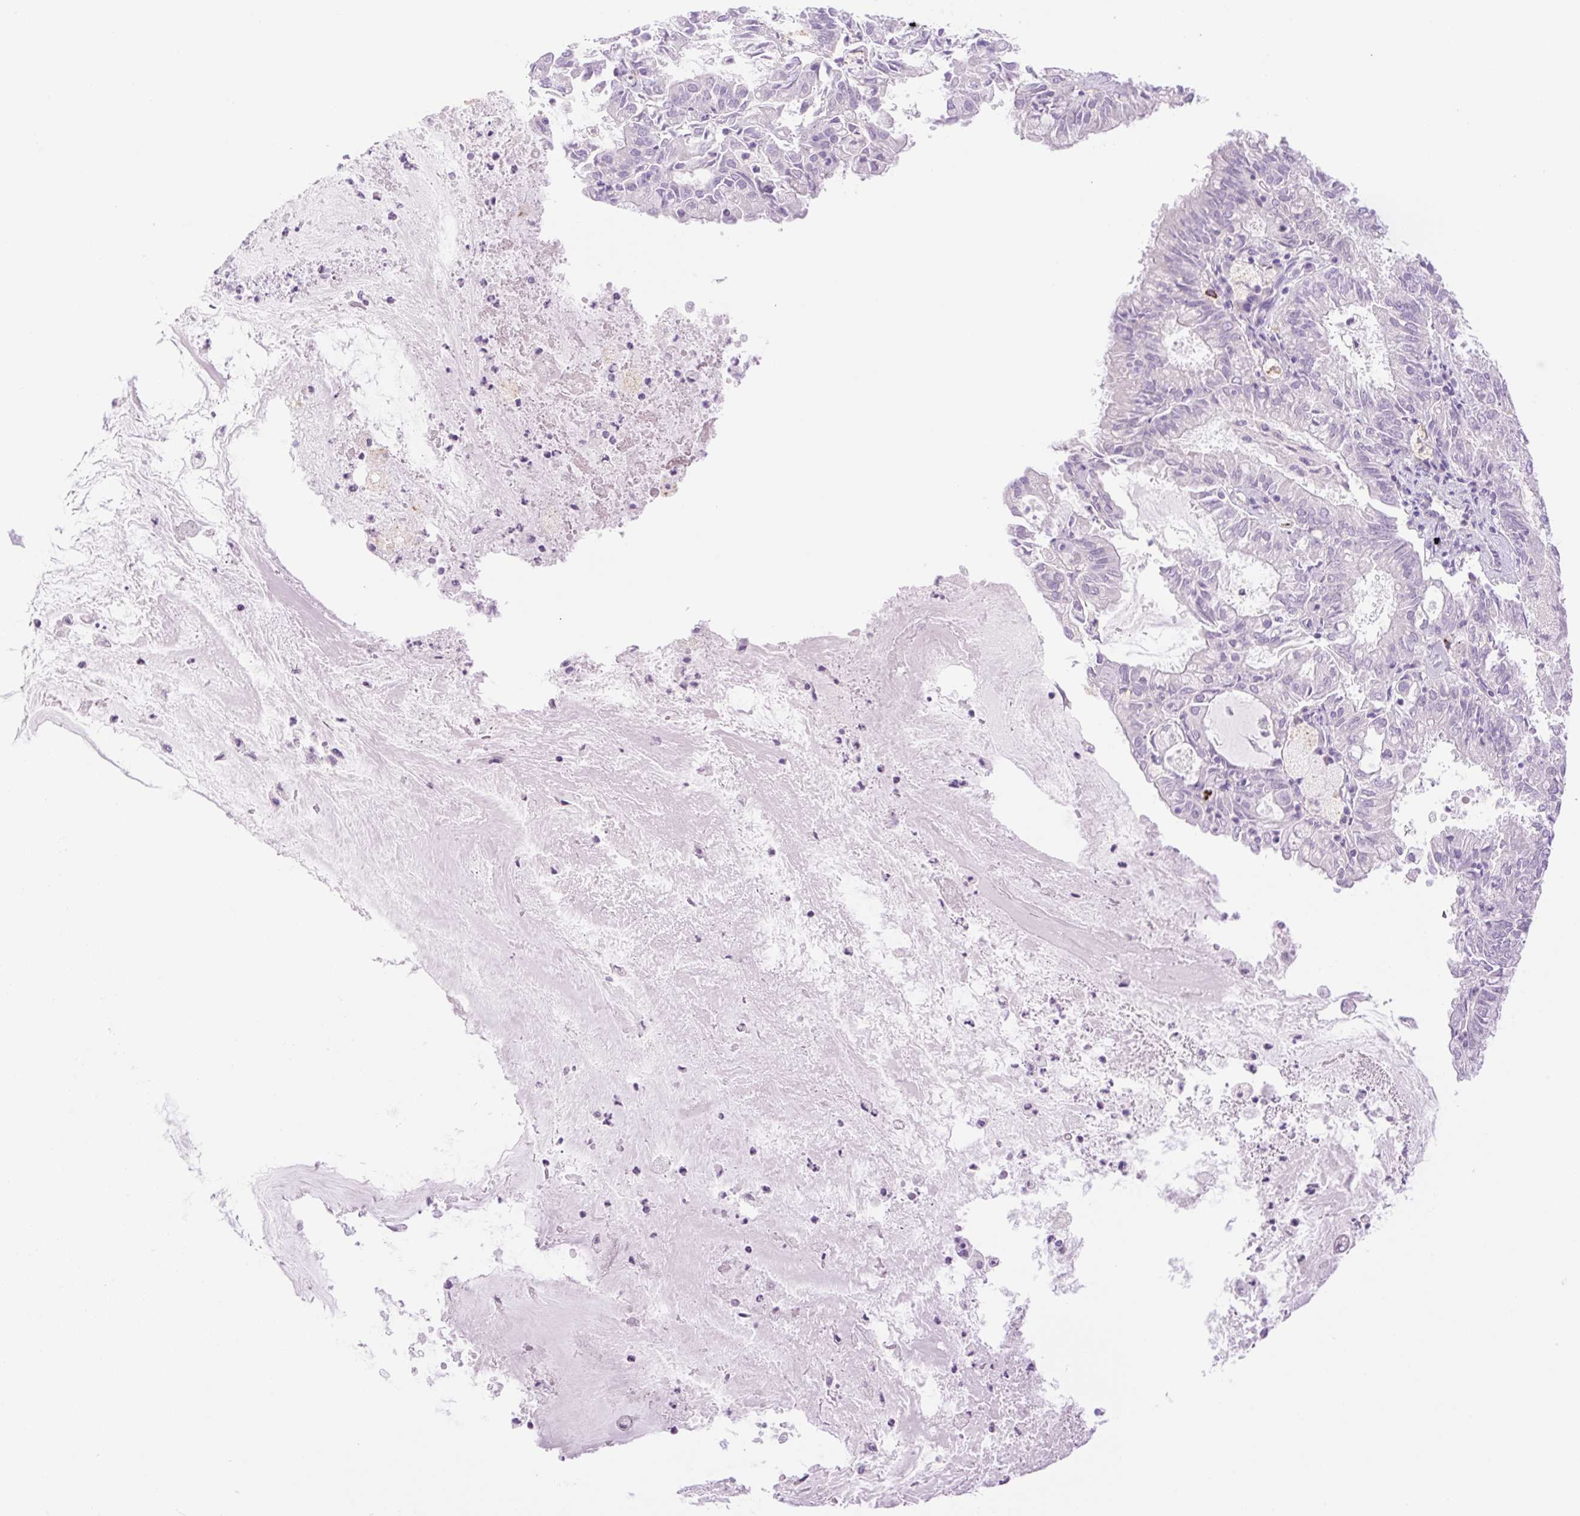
{"staining": {"intensity": "negative", "quantity": "none", "location": "none"}, "tissue": "endometrial cancer", "cell_type": "Tumor cells", "image_type": "cancer", "snomed": [{"axis": "morphology", "description": "Adenocarcinoma, NOS"}, {"axis": "topography", "description": "Endometrium"}], "caption": "This is an IHC histopathology image of endometrial cancer. There is no staining in tumor cells.", "gene": "SPRYD4", "patient": {"sex": "female", "age": 57}}